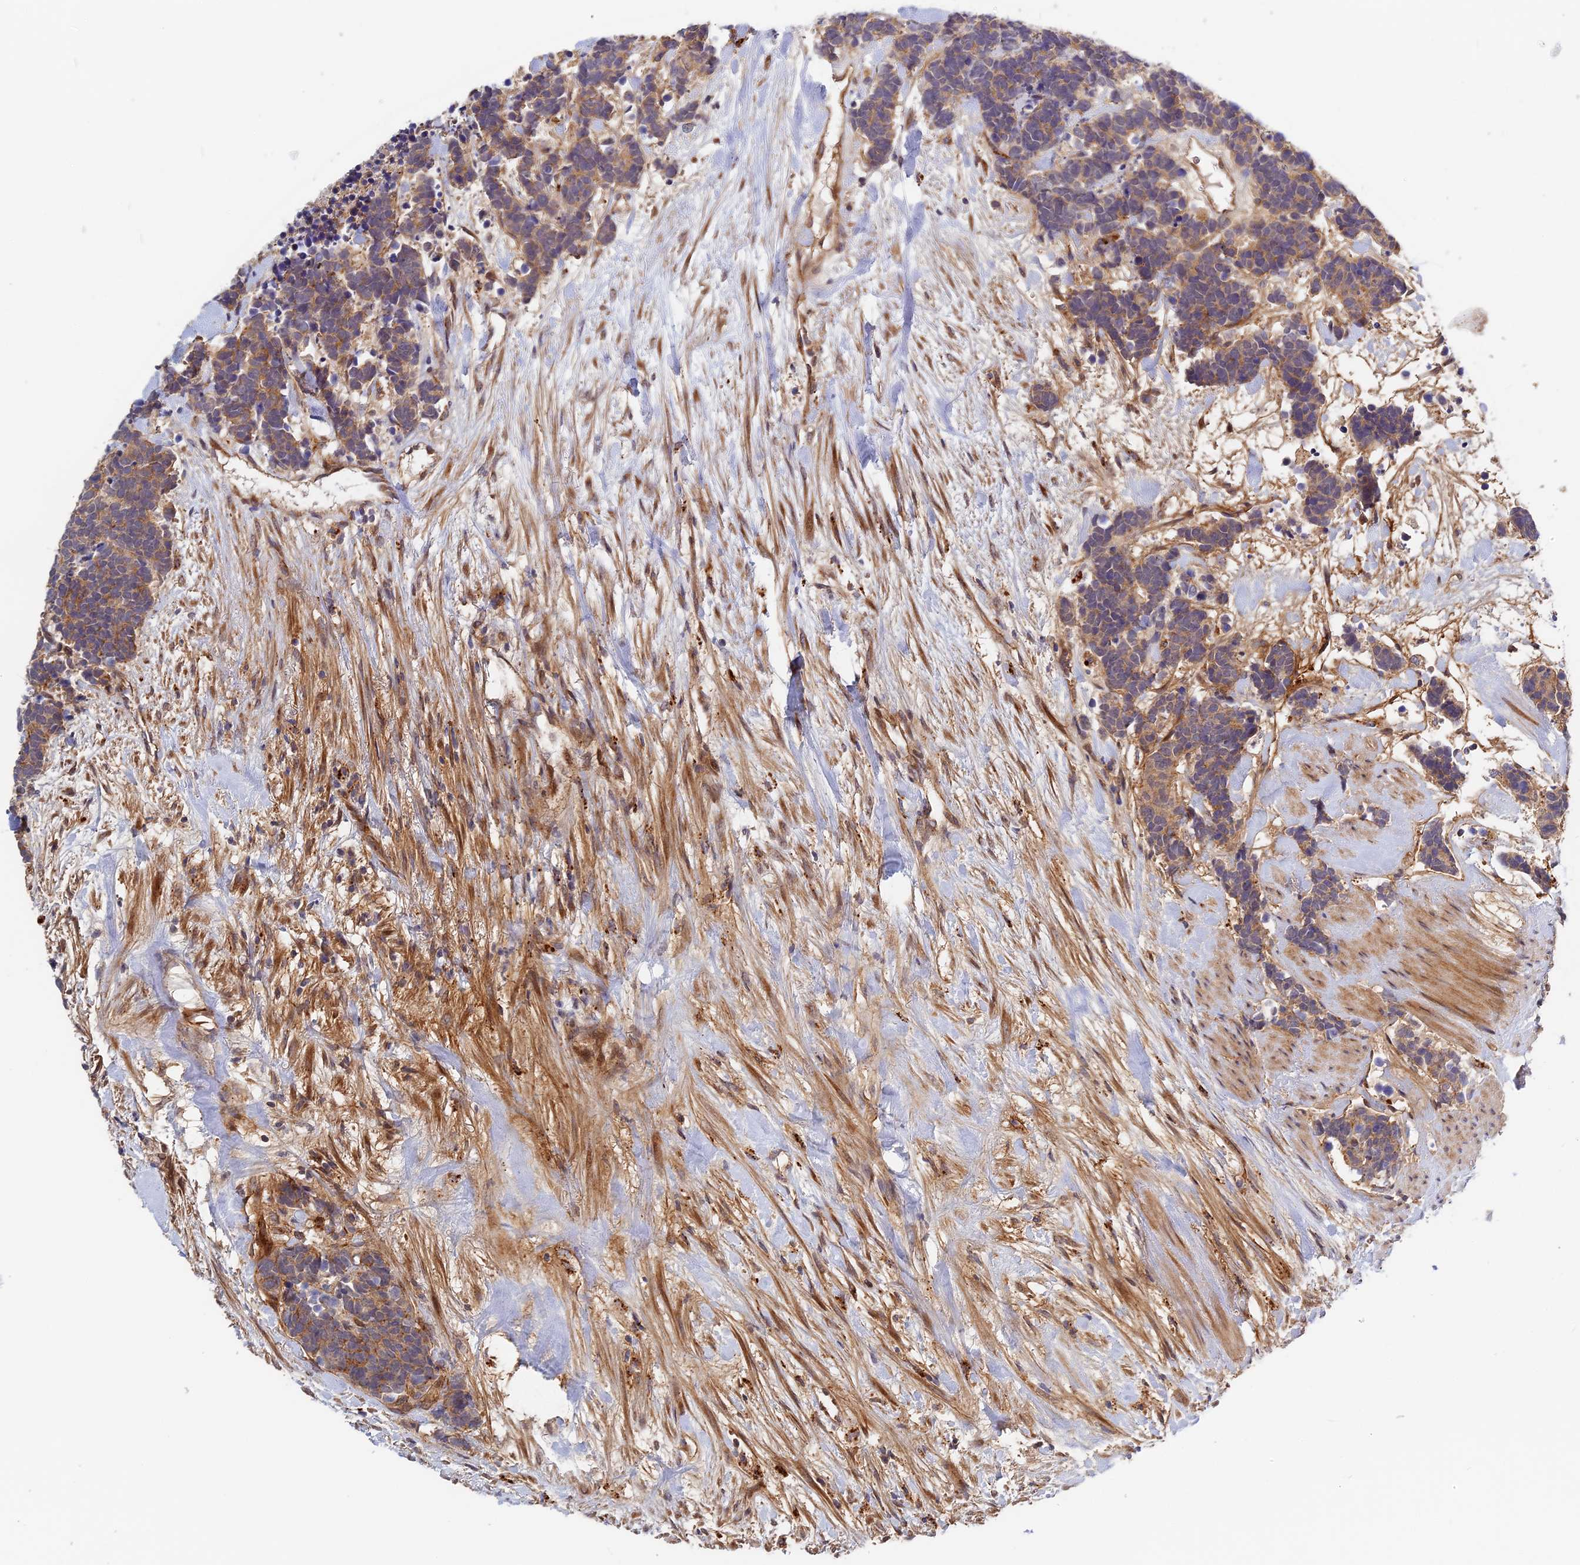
{"staining": {"intensity": "moderate", "quantity": "<25%", "location": "cytoplasmic/membranous"}, "tissue": "carcinoid", "cell_type": "Tumor cells", "image_type": "cancer", "snomed": [{"axis": "morphology", "description": "Carcinoma, NOS"}, {"axis": "morphology", "description": "Carcinoid, malignant, NOS"}, {"axis": "topography", "description": "Prostate"}], "caption": "This image exhibits carcinoma stained with IHC to label a protein in brown. The cytoplasmic/membranous of tumor cells show moderate positivity for the protein. Nuclei are counter-stained blue.", "gene": "MISP3", "patient": {"sex": "male", "age": 57}}